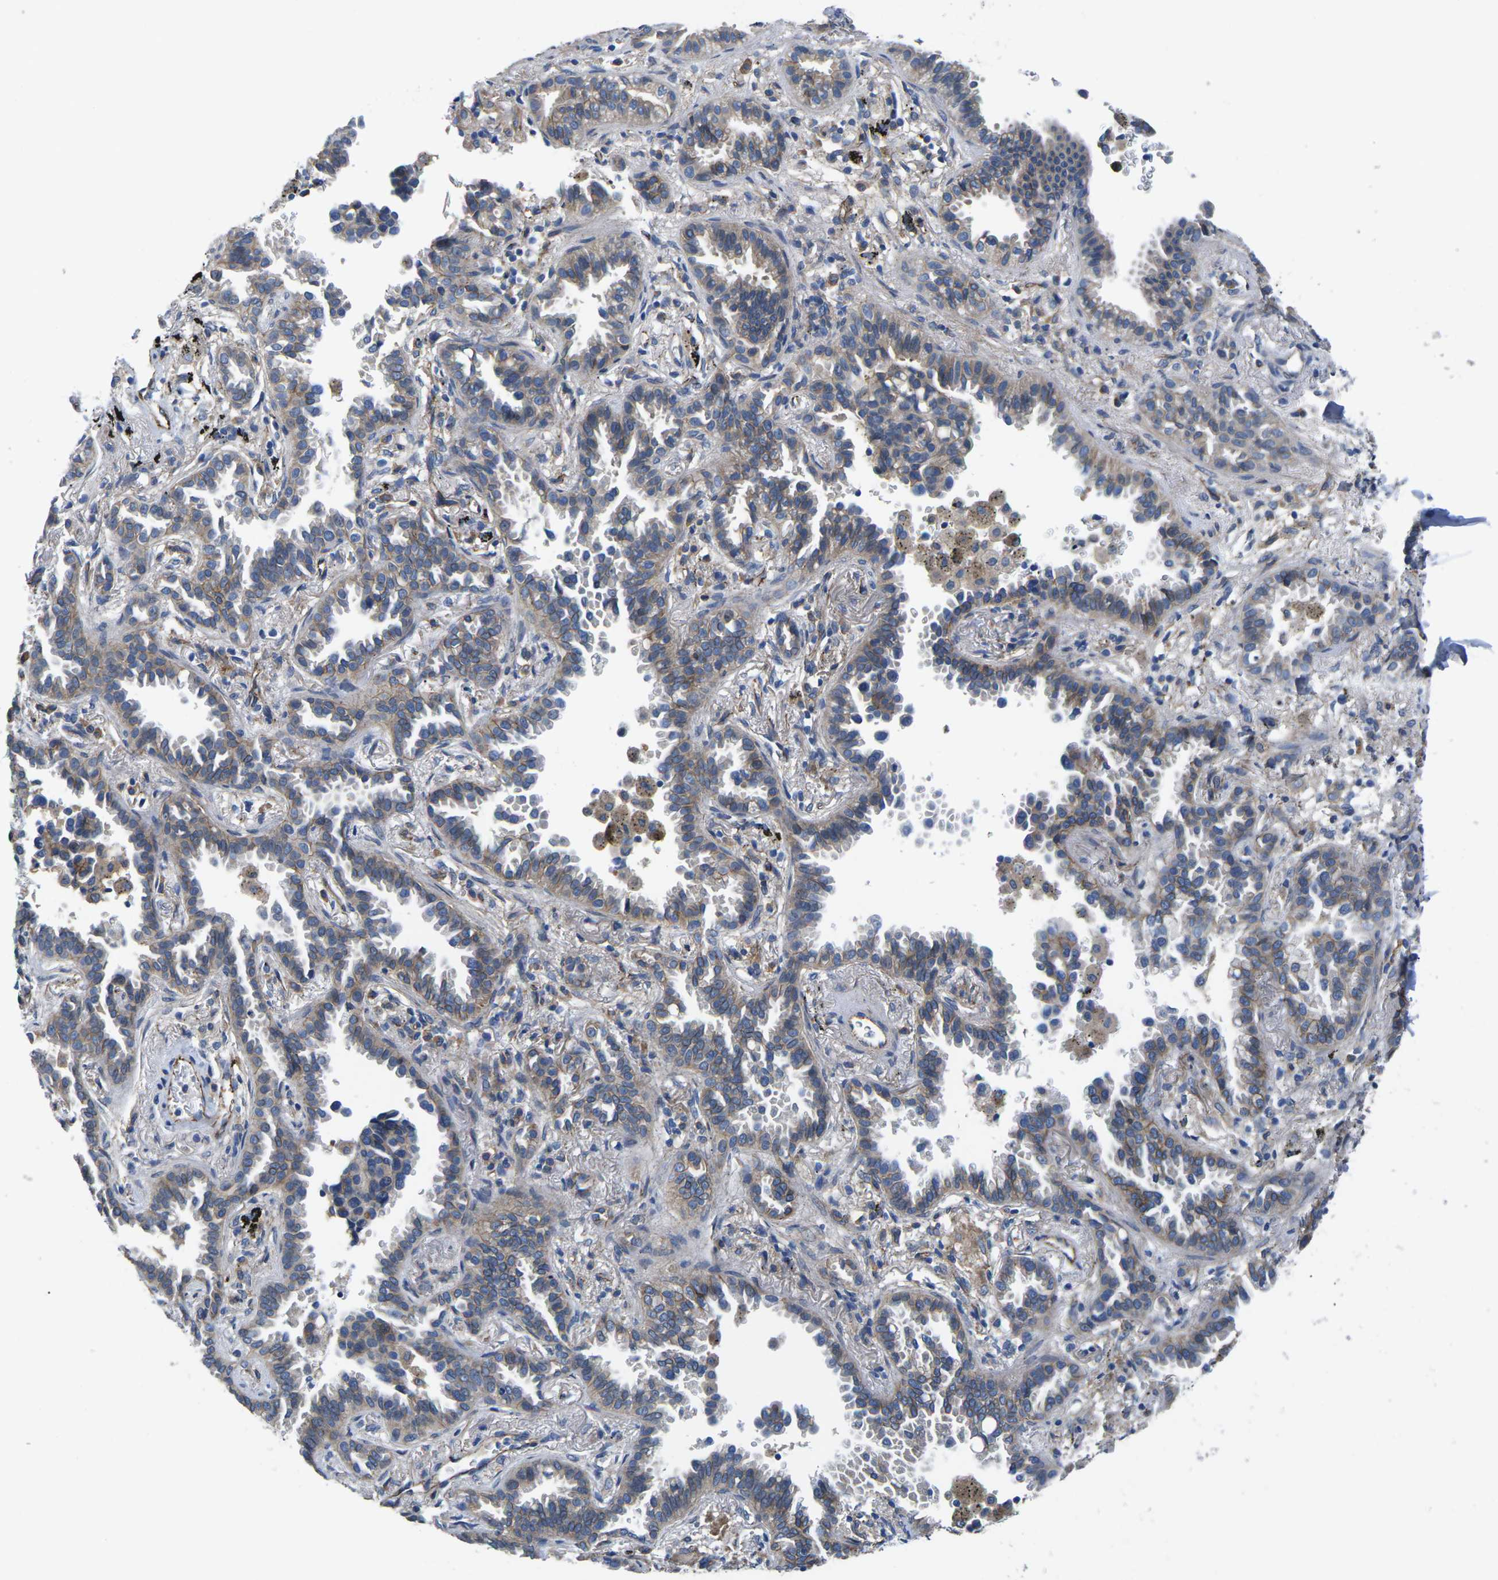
{"staining": {"intensity": "moderate", "quantity": ">75%", "location": "cytoplasmic/membranous"}, "tissue": "lung cancer", "cell_type": "Tumor cells", "image_type": "cancer", "snomed": [{"axis": "morphology", "description": "Normal tissue, NOS"}, {"axis": "morphology", "description": "Adenocarcinoma, NOS"}, {"axis": "topography", "description": "Lung"}], "caption": "Immunohistochemical staining of adenocarcinoma (lung) reveals moderate cytoplasmic/membranous protein positivity in about >75% of tumor cells.", "gene": "CTNND1", "patient": {"sex": "male", "age": 59}}